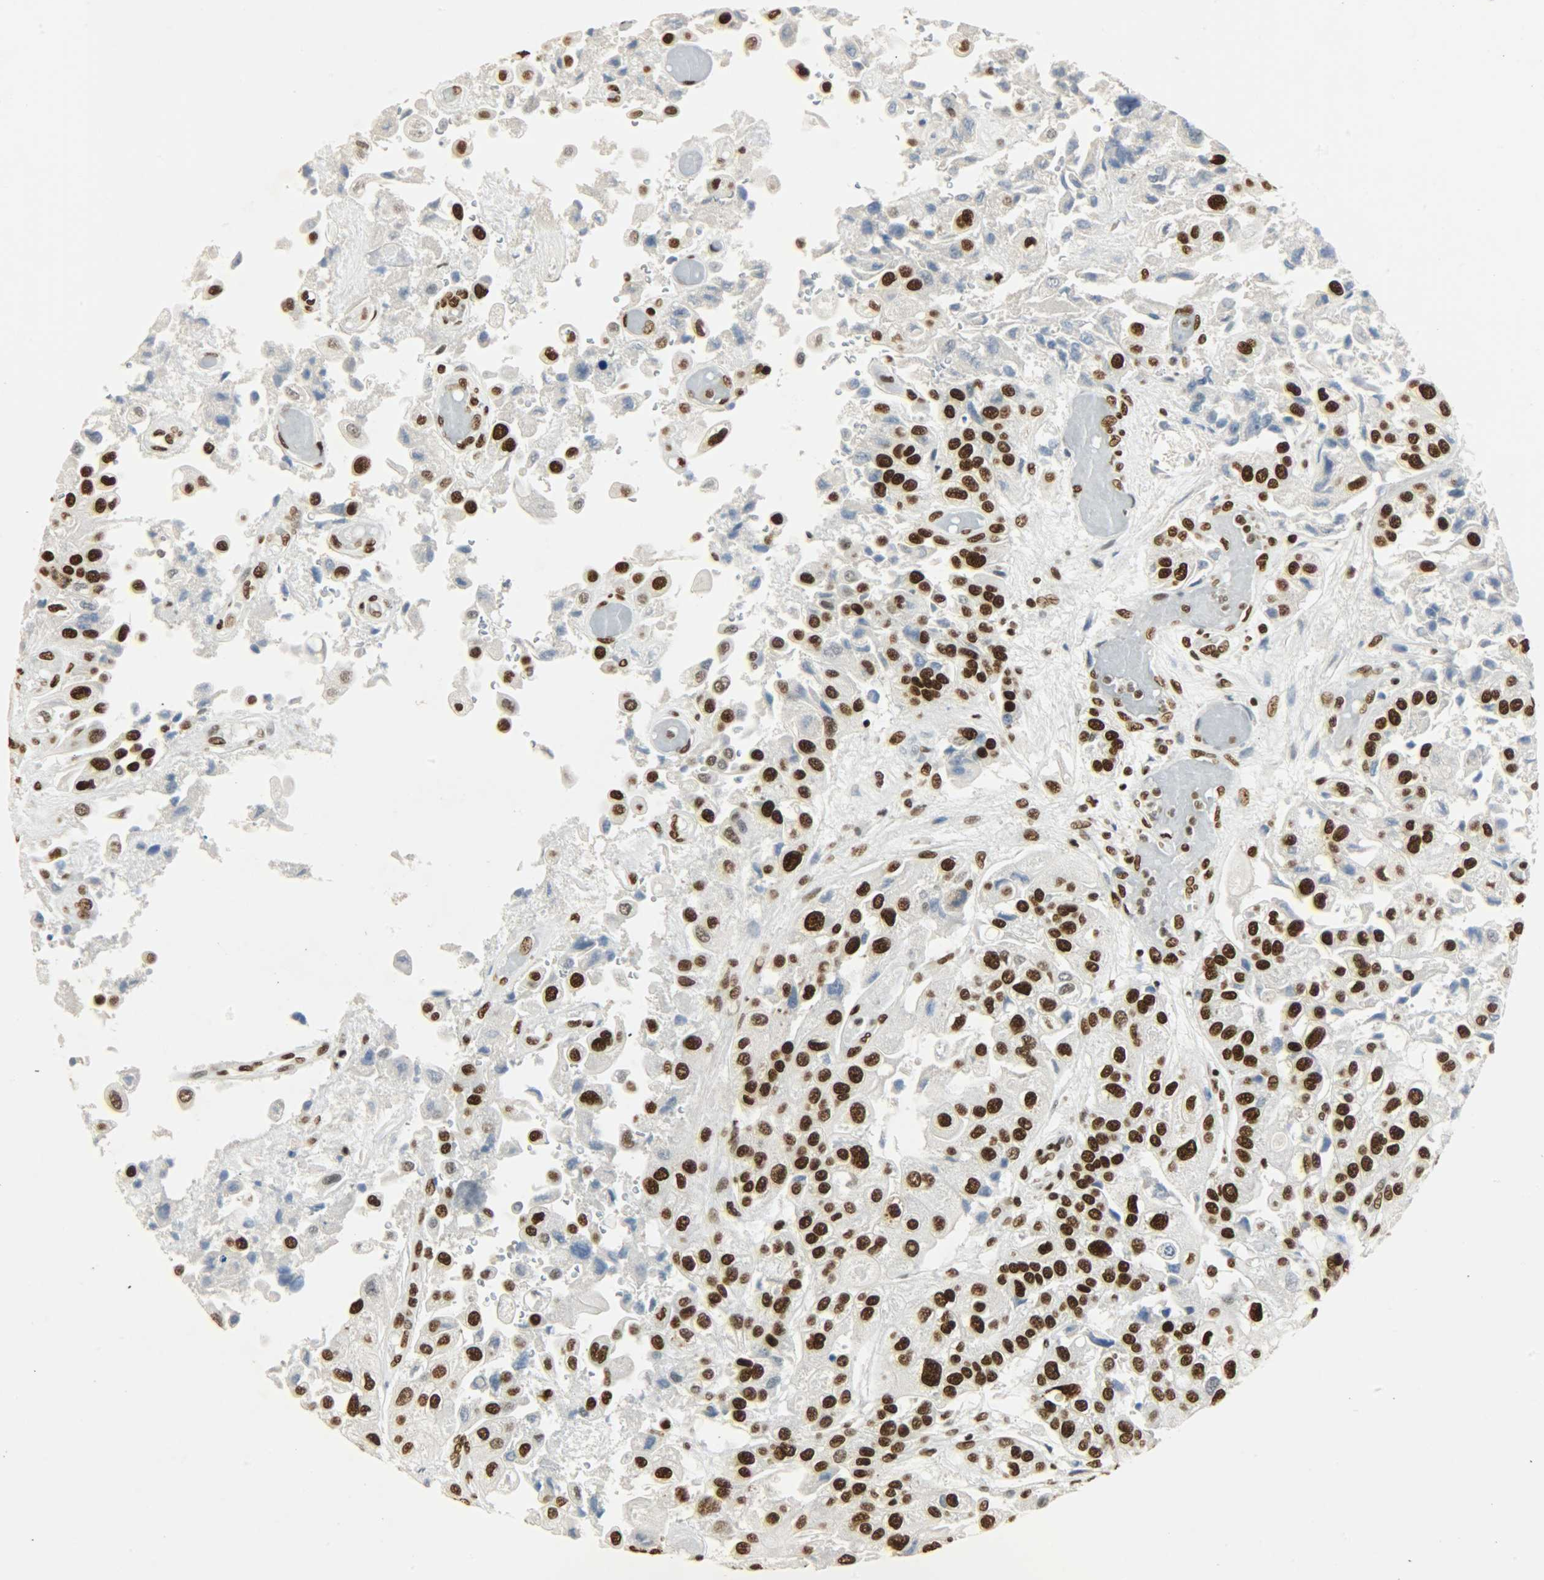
{"staining": {"intensity": "strong", "quantity": ">75%", "location": "nuclear"}, "tissue": "urothelial cancer", "cell_type": "Tumor cells", "image_type": "cancer", "snomed": [{"axis": "morphology", "description": "Urothelial carcinoma, High grade"}, {"axis": "topography", "description": "Urinary bladder"}], "caption": "Urothelial cancer was stained to show a protein in brown. There is high levels of strong nuclear positivity in about >75% of tumor cells. The protein is shown in brown color, while the nuclei are stained blue.", "gene": "KHDRBS1", "patient": {"sex": "female", "age": 64}}